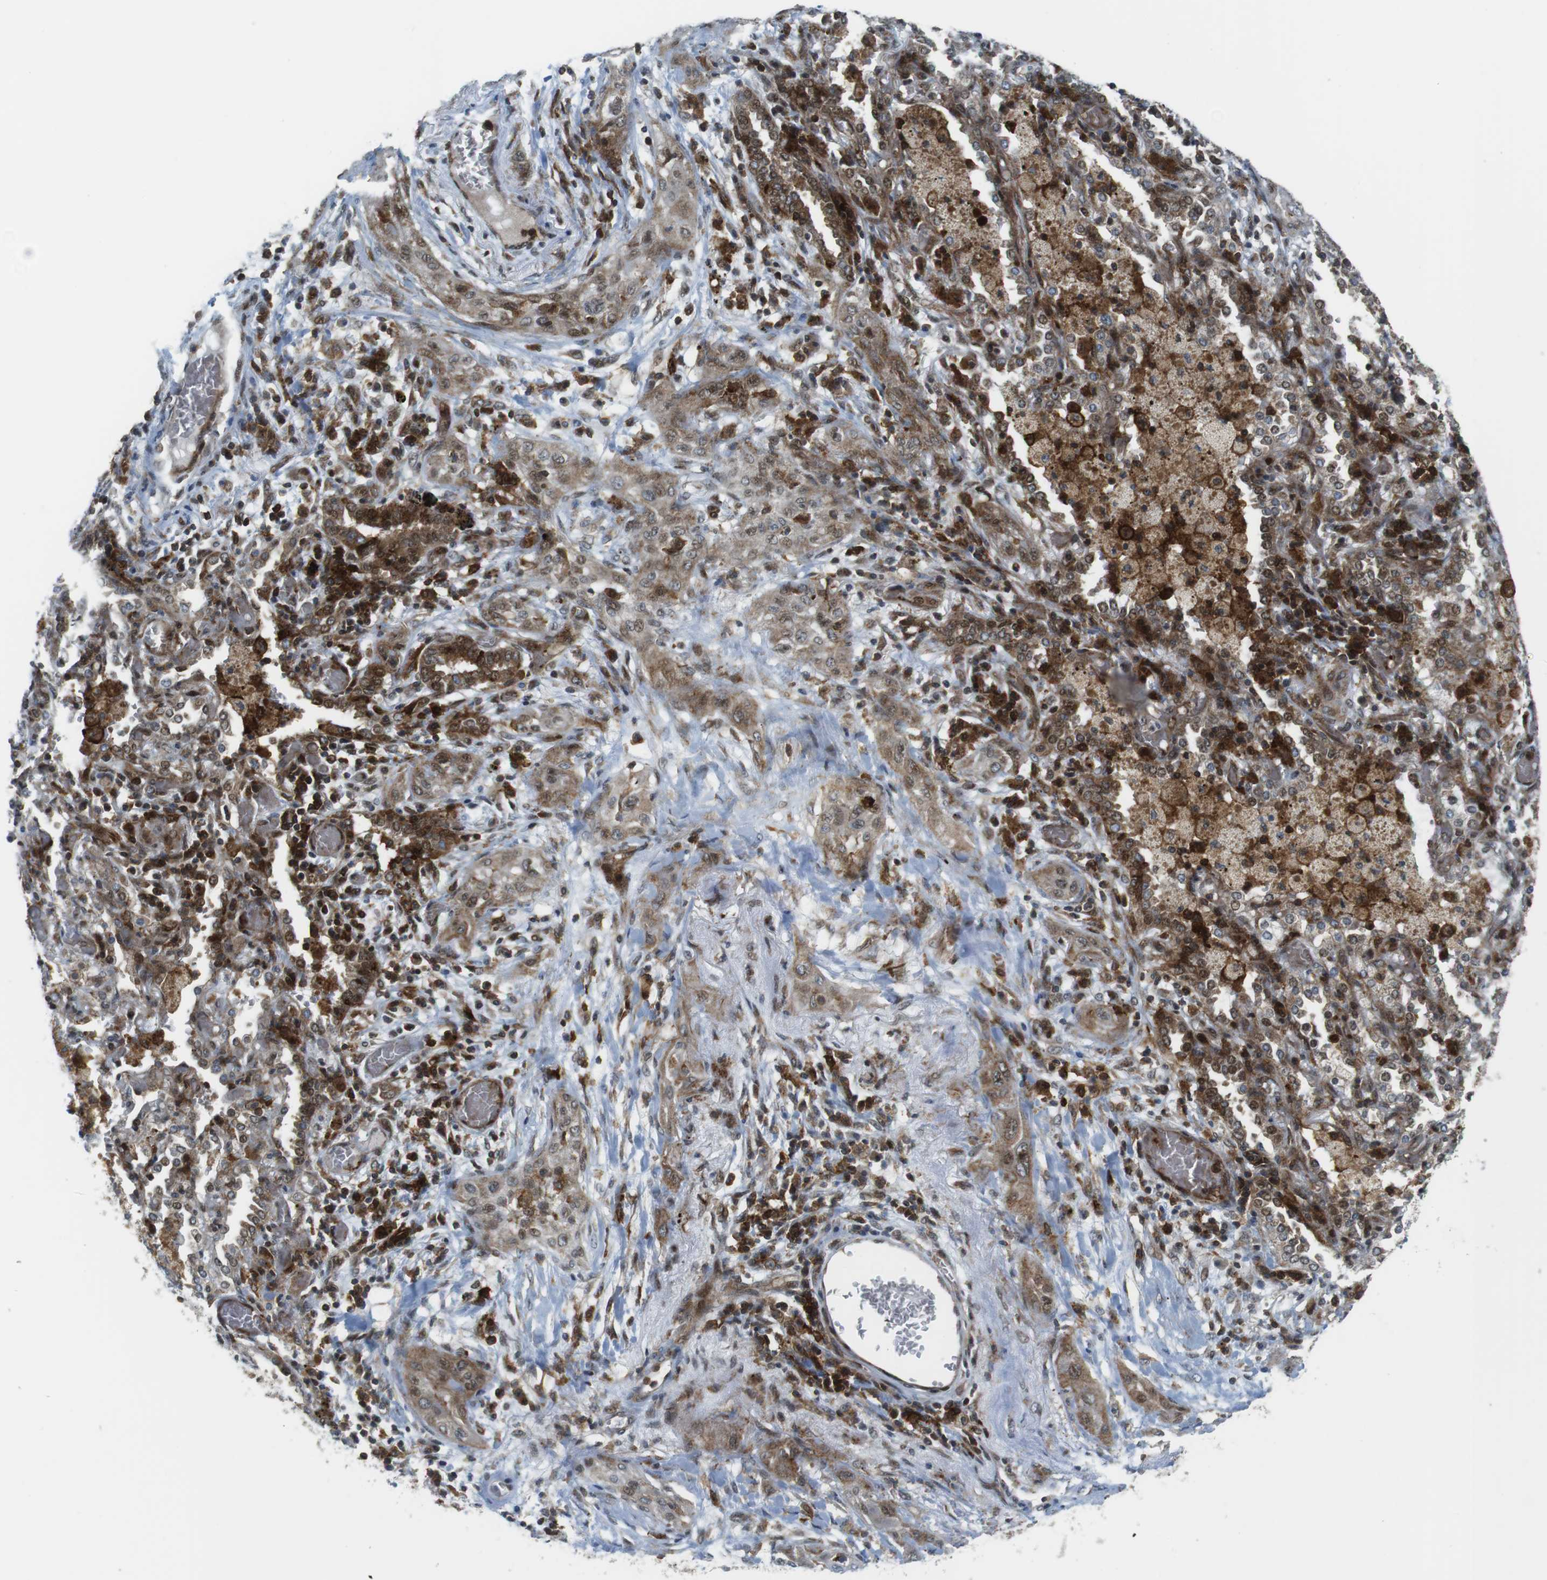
{"staining": {"intensity": "weak", "quantity": "25%-75%", "location": "cytoplasmic/membranous,nuclear"}, "tissue": "lung cancer", "cell_type": "Tumor cells", "image_type": "cancer", "snomed": [{"axis": "morphology", "description": "Squamous cell carcinoma, NOS"}, {"axis": "topography", "description": "Lung"}], "caption": "Immunohistochemistry micrograph of neoplastic tissue: squamous cell carcinoma (lung) stained using IHC displays low levels of weak protein expression localized specifically in the cytoplasmic/membranous and nuclear of tumor cells, appearing as a cytoplasmic/membranous and nuclear brown color.", "gene": "CUL7", "patient": {"sex": "female", "age": 47}}